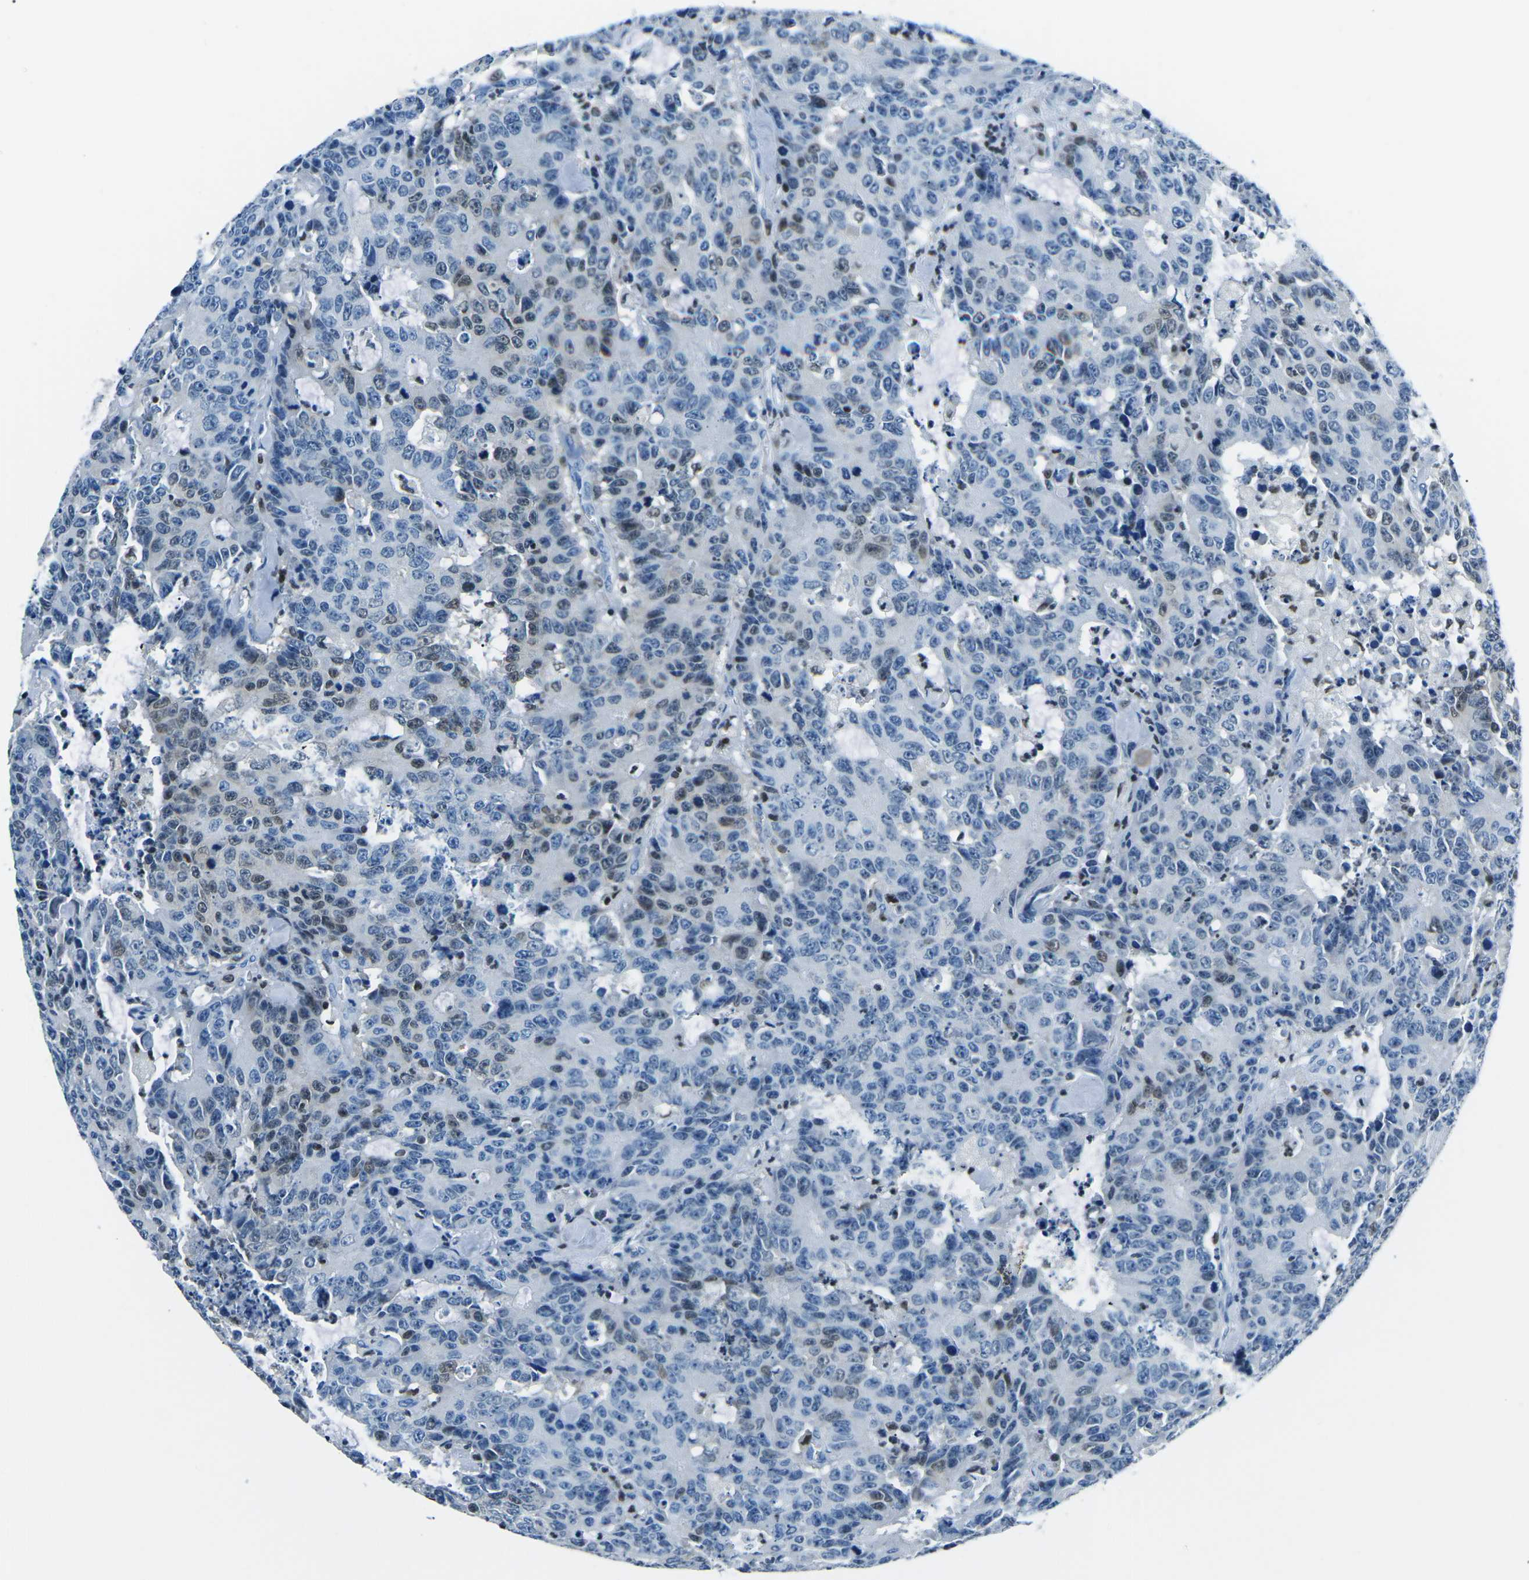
{"staining": {"intensity": "moderate", "quantity": "<25%", "location": "nuclear"}, "tissue": "colorectal cancer", "cell_type": "Tumor cells", "image_type": "cancer", "snomed": [{"axis": "morphology", "description": "Adenocarcinoma, NOS"}, {"axis": "topography", "description": "Colon"}], "caption": "Moderate nuclear positivity for a protein is seen in approximately <25% of tumor cells of colorectal cancer using immunohistochemistry.", "gene": "CELF2", "patient": {"sex": "female", "age": 86}}